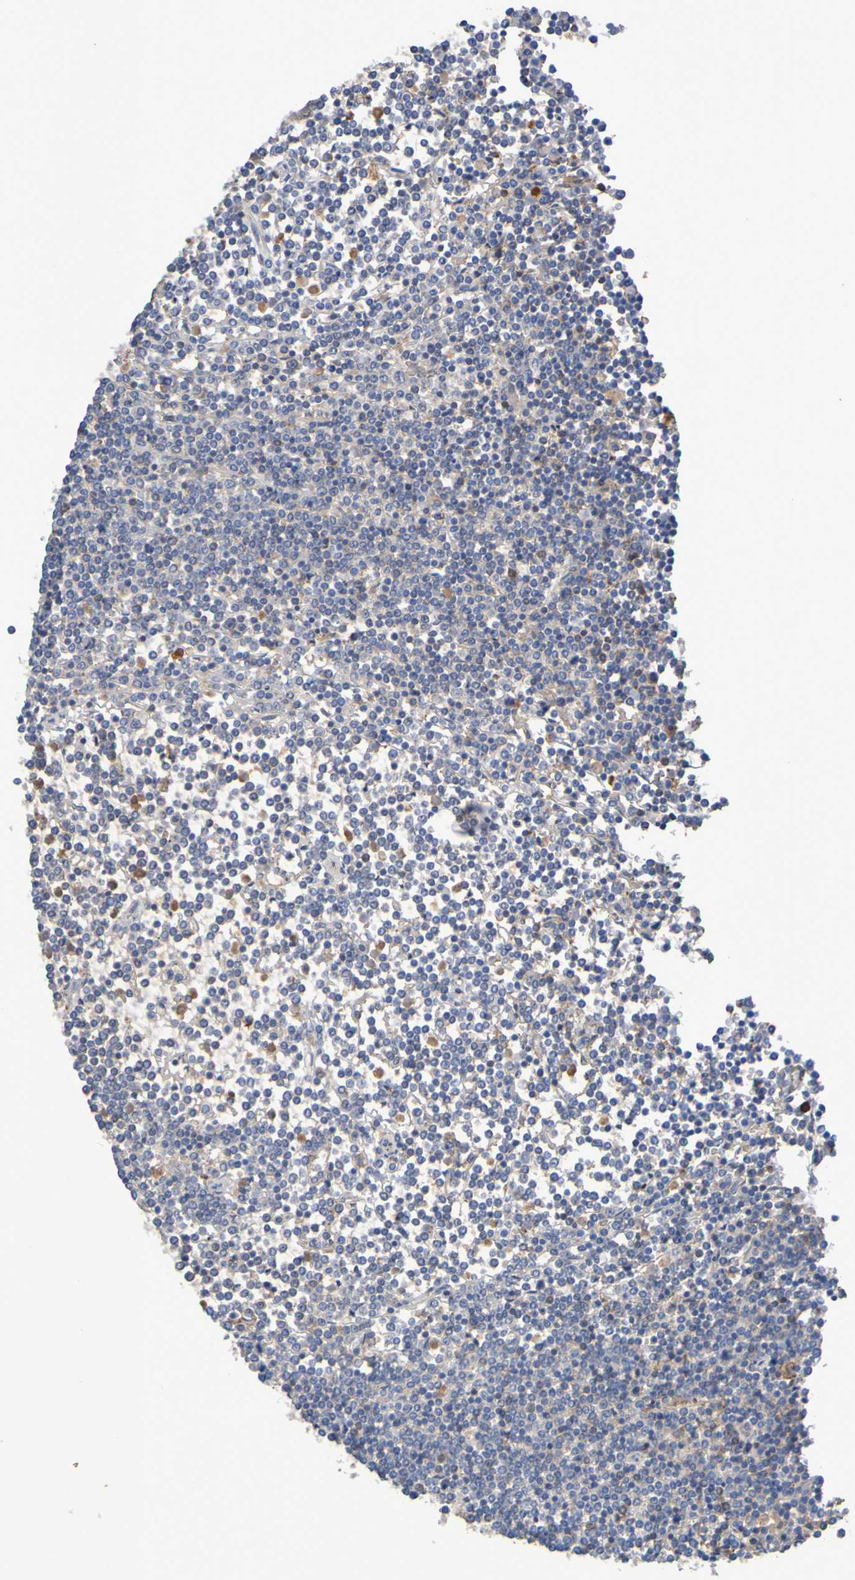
{"staining": {"intensity": "weak", "quantity": "<25%", "location": "cytoplasmic/membranous"}, "tissue": "lymphoma", "cell_type": "Tumor cells", "image_type": "cancer", "snomed": [{"axis": "morphology", "description": "Malignant lymphoma, non-Hodgkin's type, Low grade"}, {"axis": "topography", "description": "Spleen"}], "caption": "IHC of human low-grade malignant lymphoma, non-Hodgkin's type shows no expression in tumor cells.", "gene": "GAB3", "patient": {"sex": "female", "age": 19}}